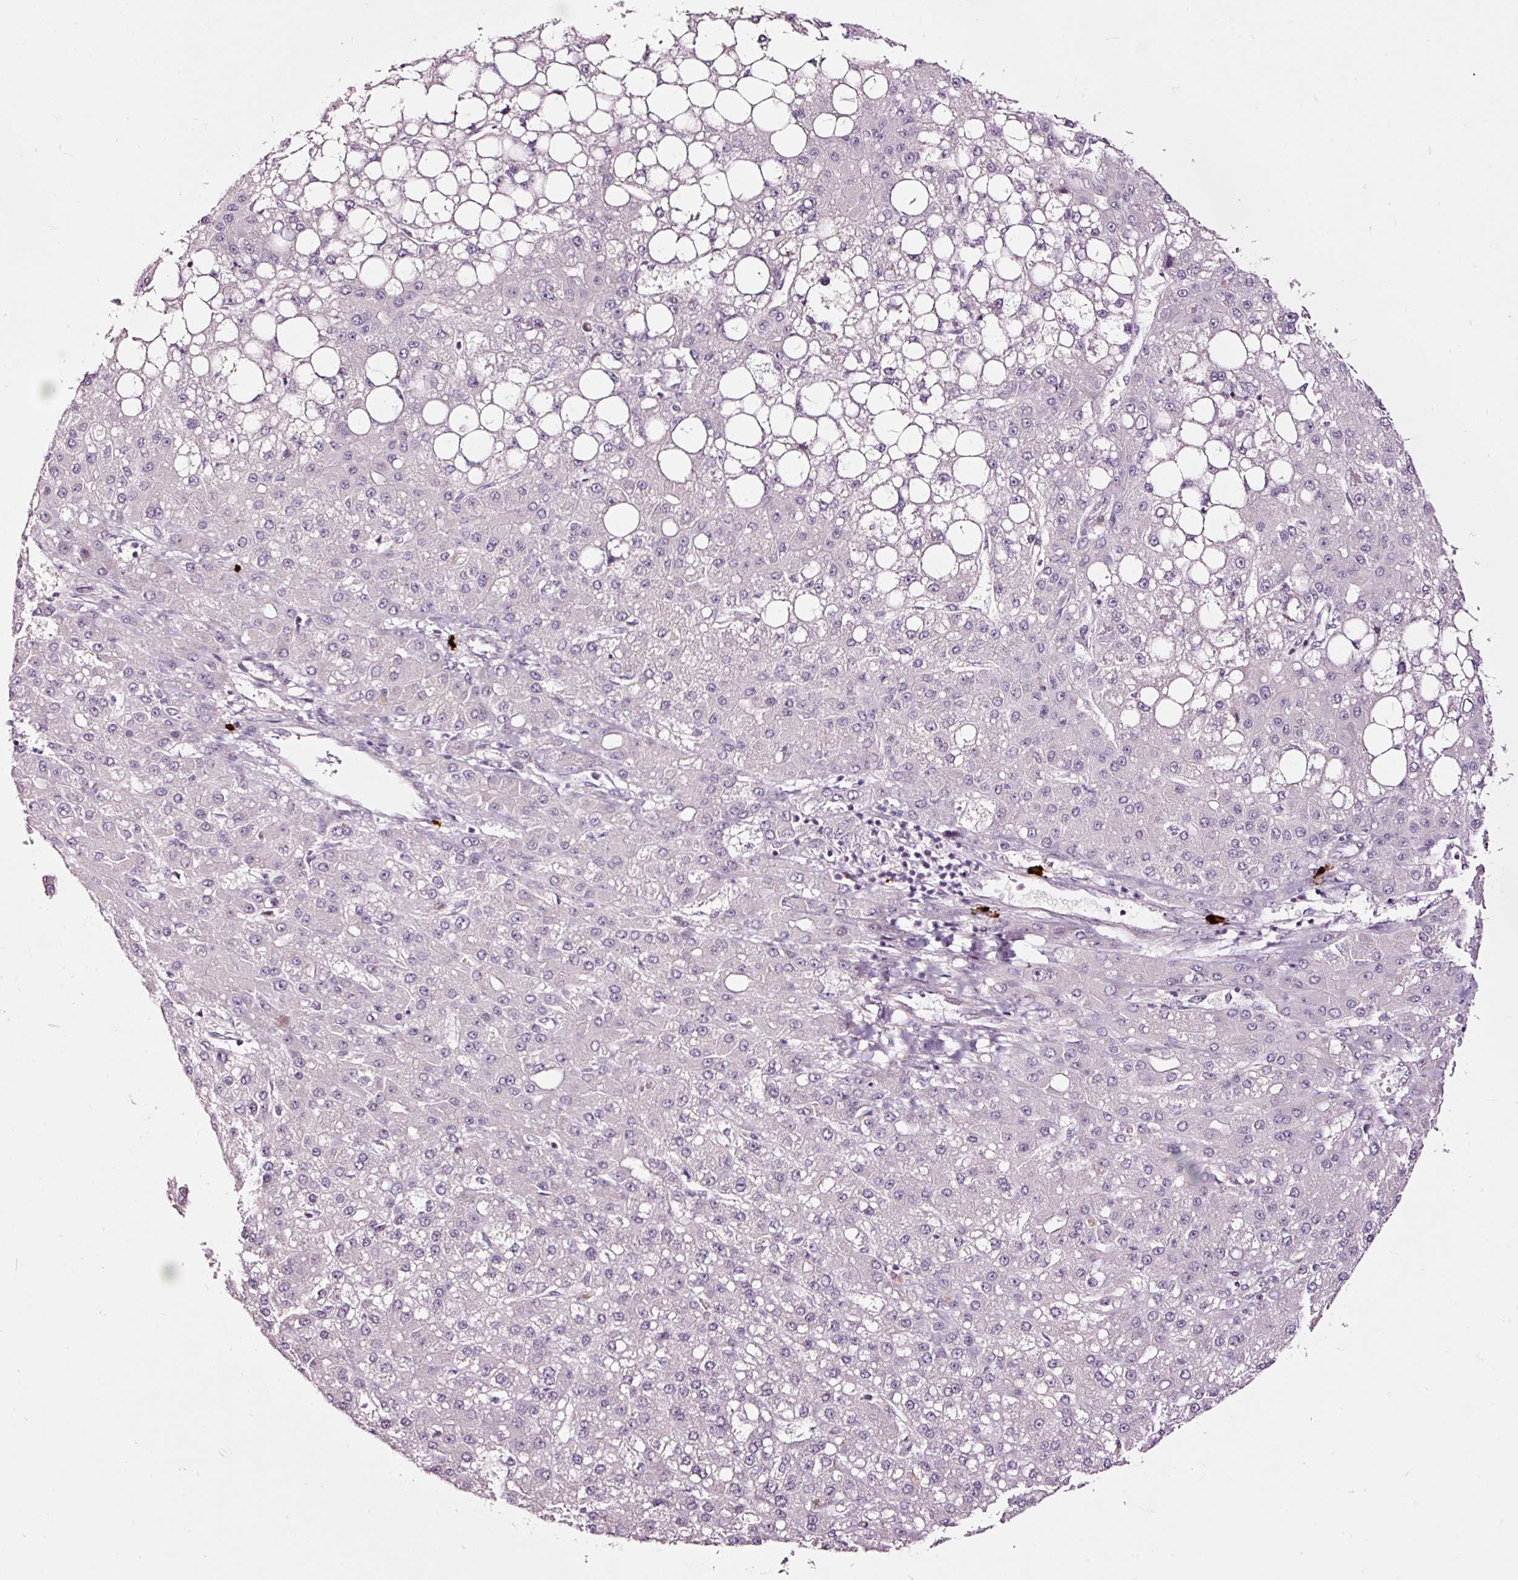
{"staining": {"intensity": "negative", "quantity": "none", "location": "none"}, "tissue": "liver cancer", "cell_type": "Tumor cells", "image_type": "cancer", "snomed": [{"axis": "morphology", "description": "Carcinoma, Hepatocellular, NOS"}, {"axis": "topography", "description": "Liver"}], "caption": "The photomicrograph displays no significant positivity in tumor cells of liver cancer (hepatocellular carcinoma).", "gene": "UTP14A", "patient": {"sex": "male", "age": 67}}